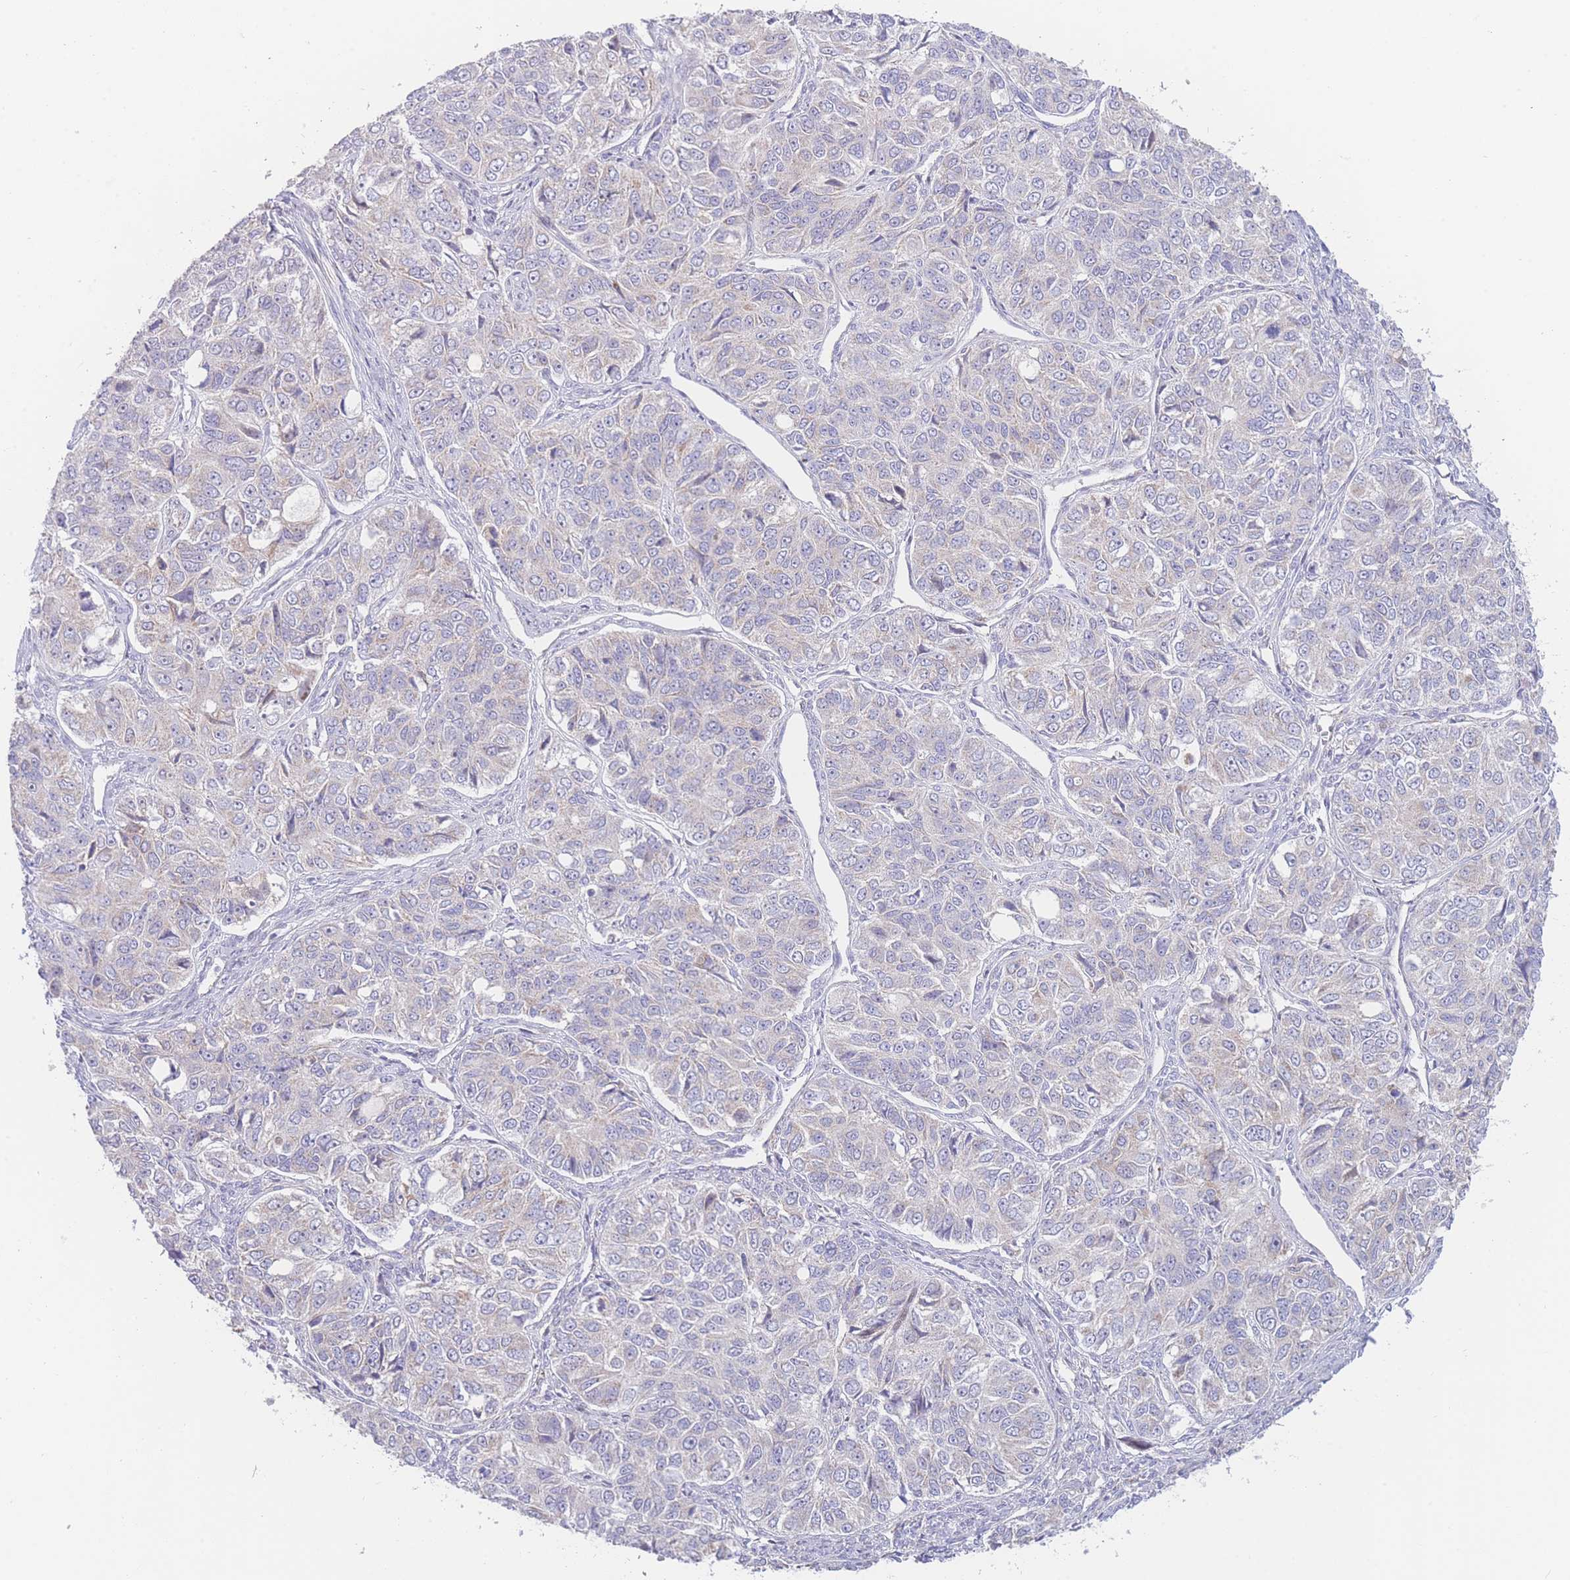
{"staining": {"intensity": "negative", "quantity": "none", "location": "none"}, "tissue": "ovarian cancer", "cell_type": "Tumor cells", "image_type": "cancer", "snomed": [{"axis": "morphology", "description": "Carcinoma, endometroid"}, {"axis": "topography", "description": "Ovary"}], "caption": "This histopathology image is of ovarian cancer stained with immunohistochemistry to label a protein in brown with the nuclei are counter-stained blue. There is no expression in tumor cells.", "gene": "GPAM", "patient": {"sex": "female", "age": 51}}